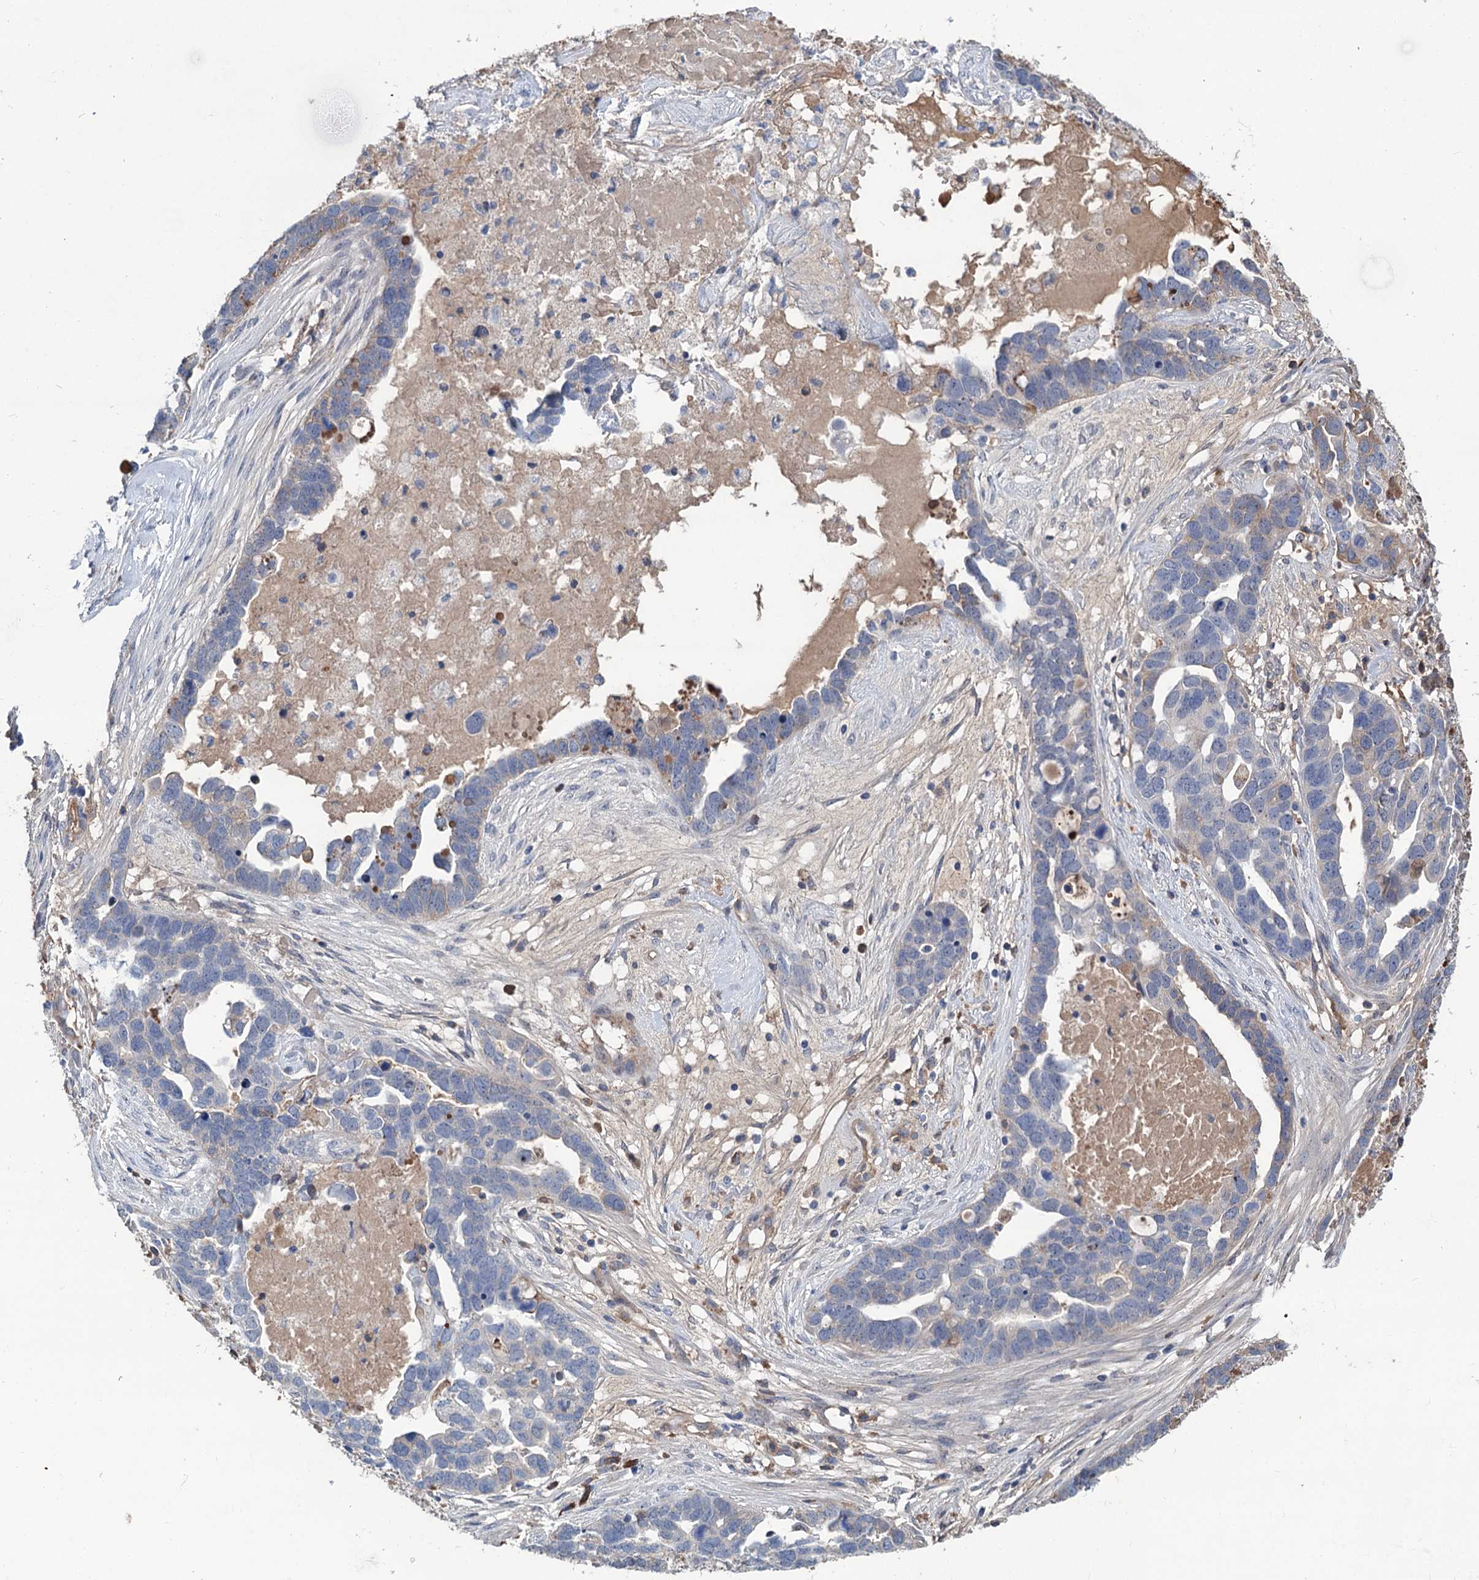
{"staining": {"intensity": "weak", "quantity": "<25%", "location": "cytoplasmic/membranous"}, "tissue": "ovarian cancer", "cell_type": "Tumor cells", "image_type": "cancer", "snomed": [{"axis": "morphology", "description": "Cystadenocarcinoma, serous, NOS"}, {"axis": "topography", "description": "Ovary"}], "caption": "Human ovarian cancer stained for a protein using immunohistochemistry reveals no expression in tumor cells.", "gene": "LPIN1", "patient": {"sex": "female", "age": 54}}